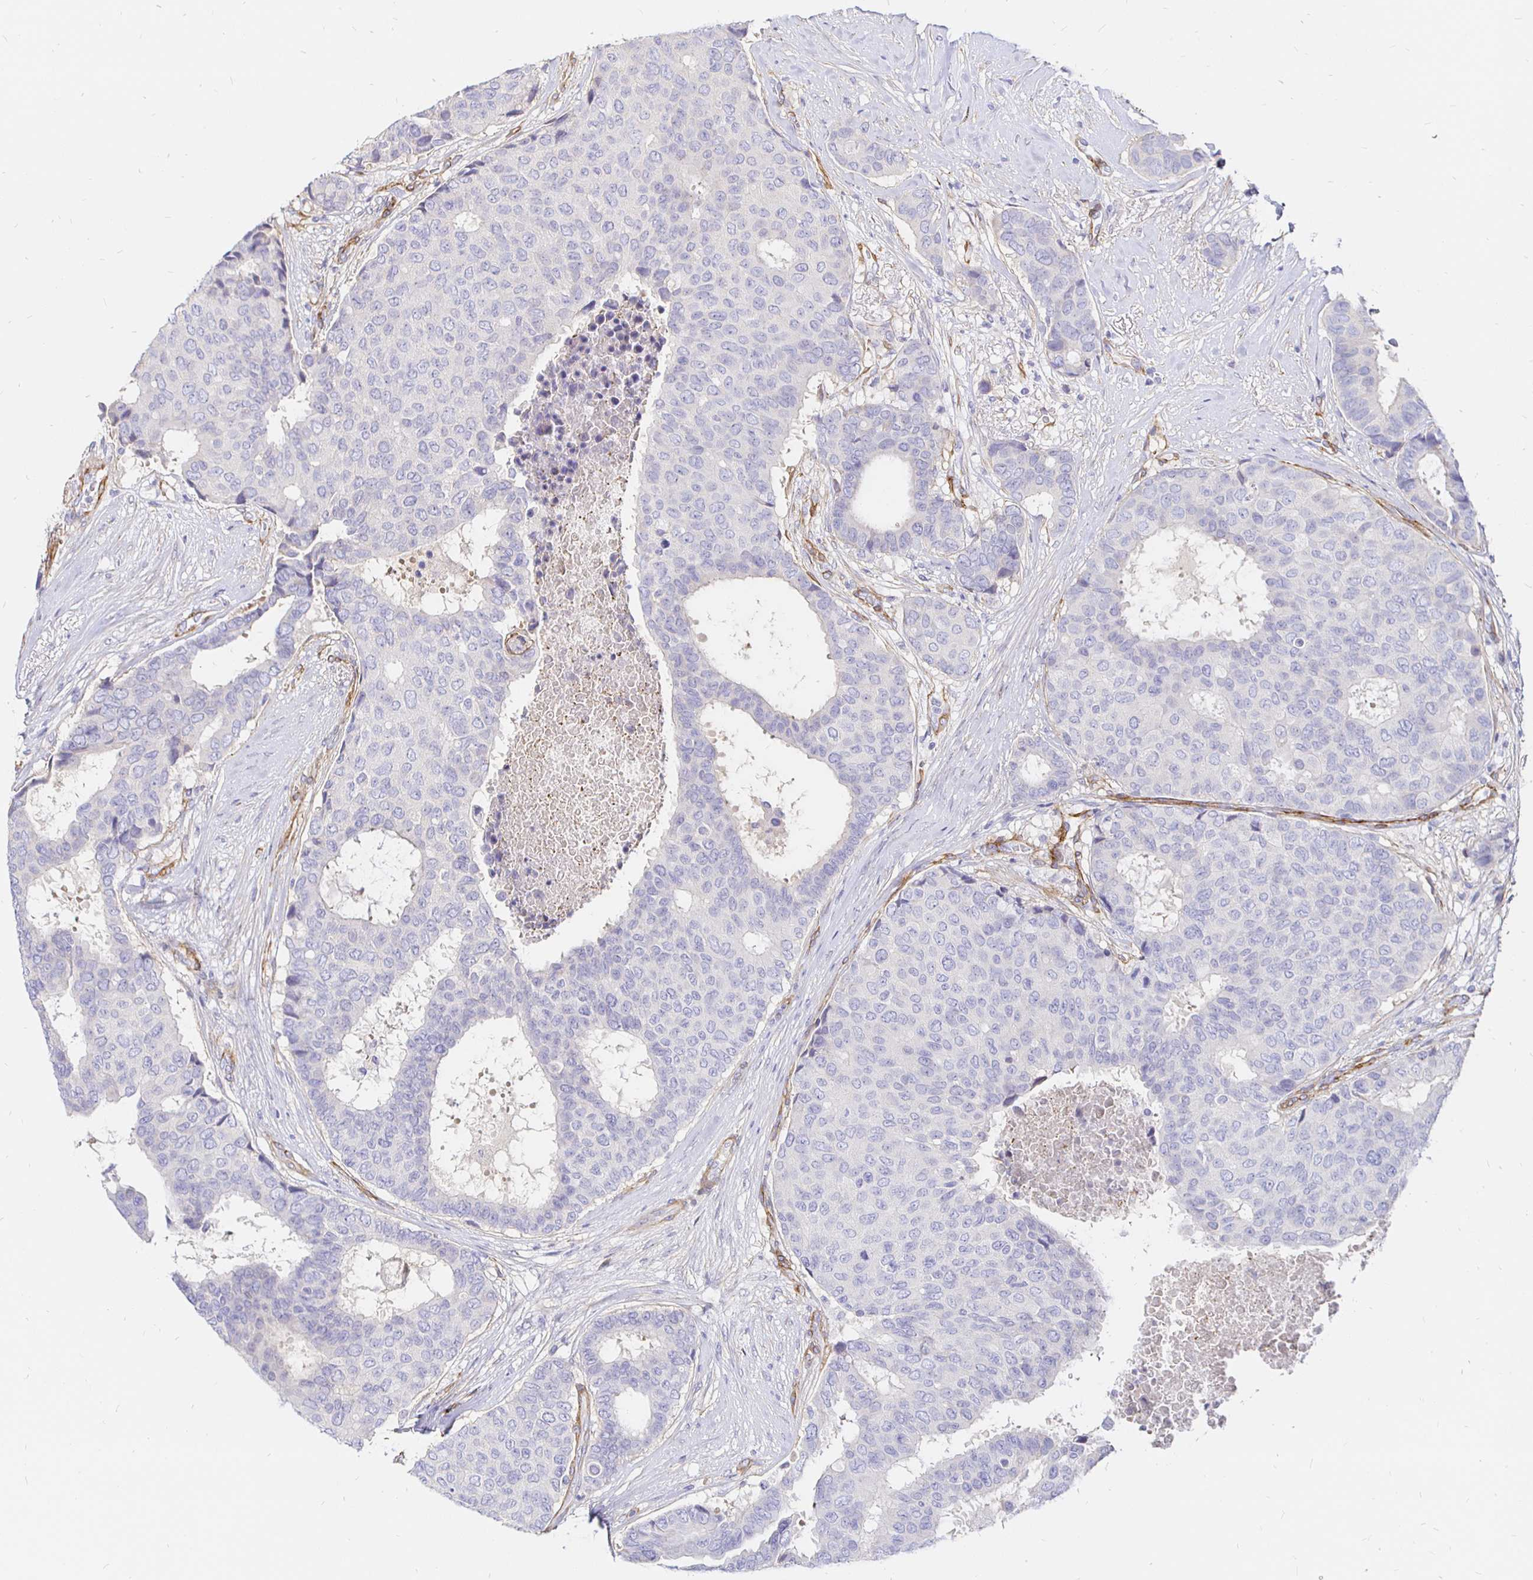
{"staining": {"intensity": "negative", "quantity": "none", "location": "none"}, "tissue": "breast cancer", "cell_type": "Tumor cells", "image_type": "cancer", "snomed": [{"axis": "morphology", "description": "Duct carcinoma"}, {"axis": "topography", "description": "Breast"}], "caption": "DAB immunohistochemical staining of human breast cancer demonstrates no significant expression in tumor cells.", "gene": "PALM2AKAP2", "patient": {"sex": "female", "age": 75}}